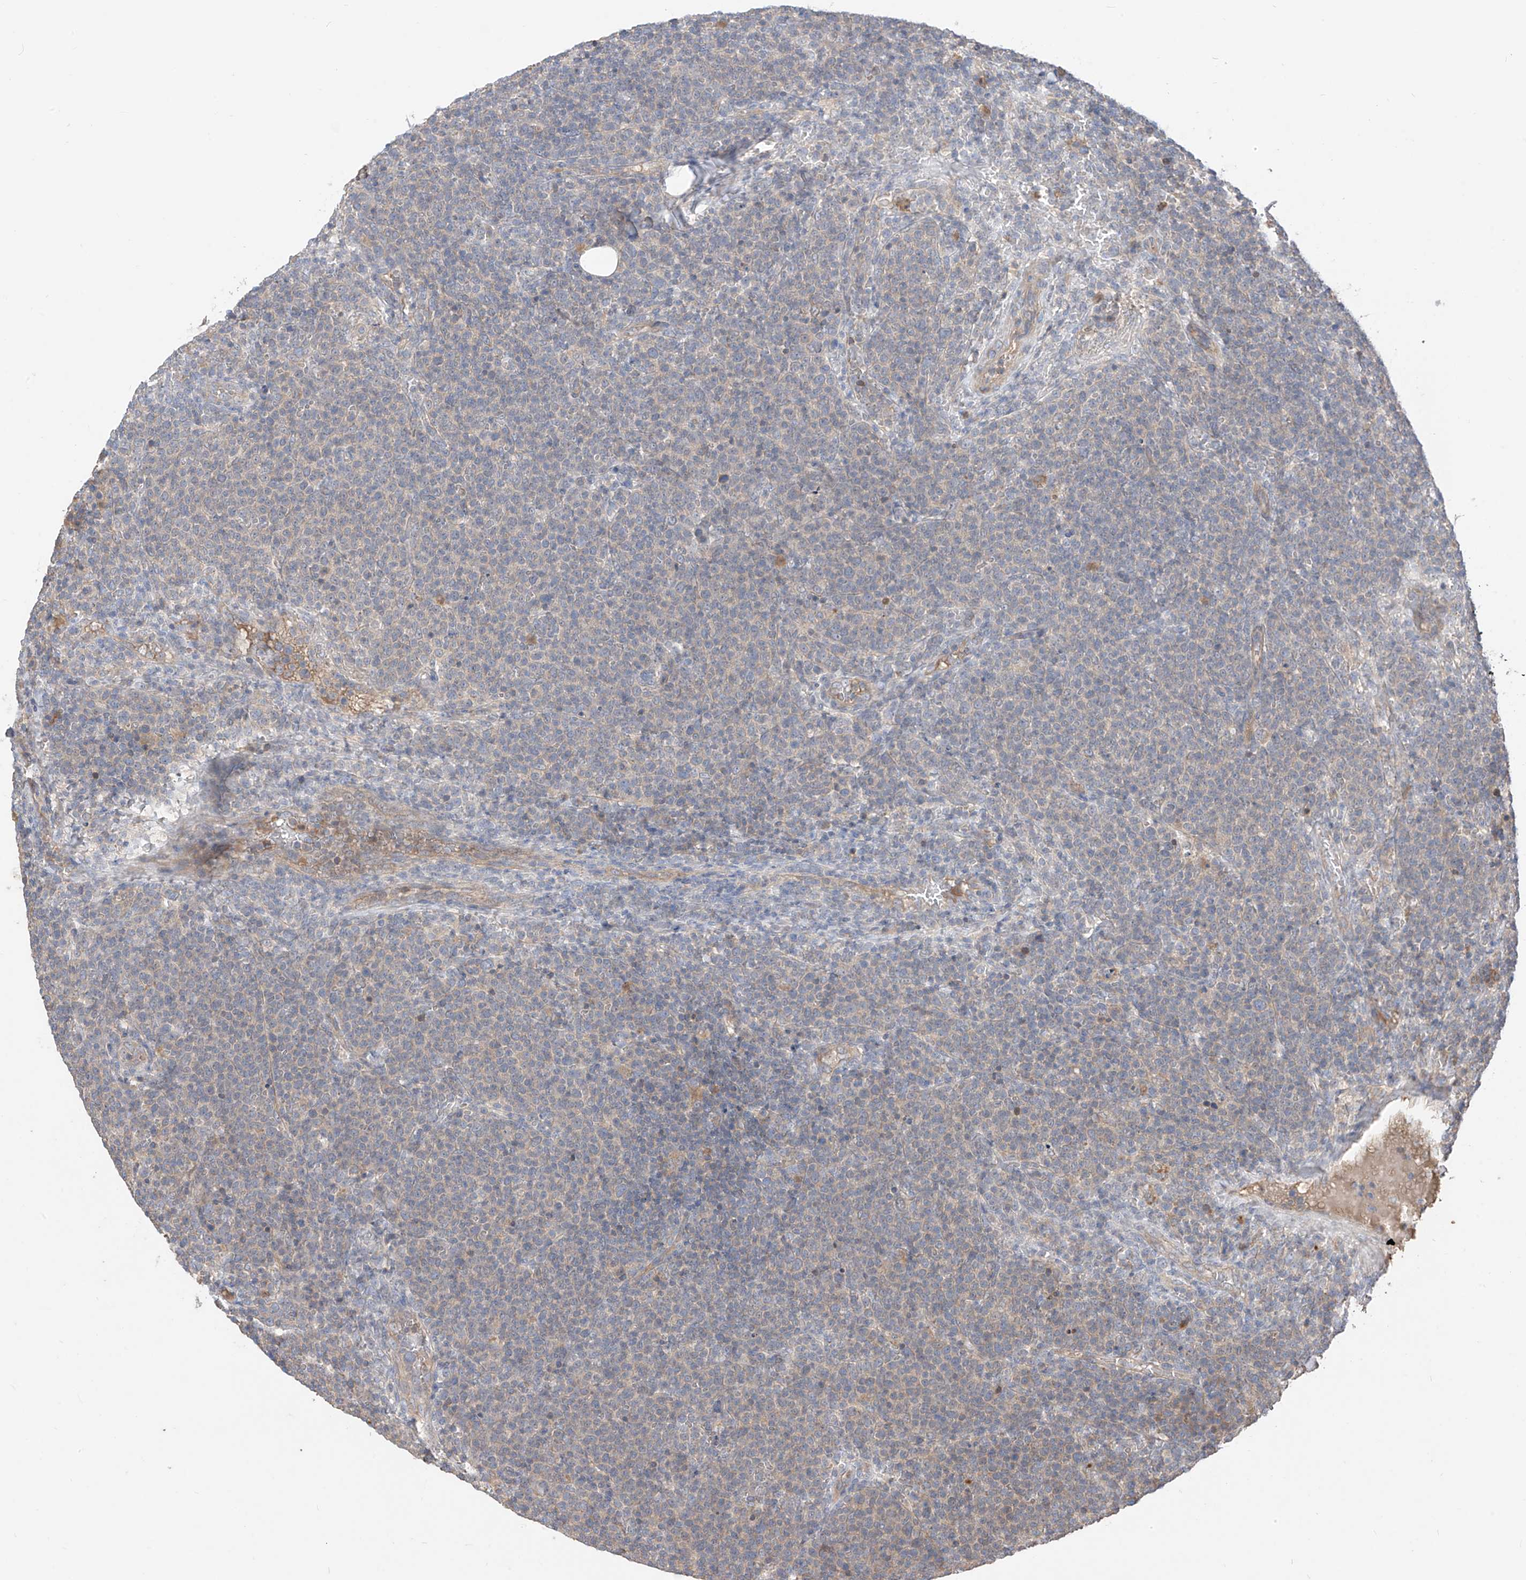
{"staining": {"intensity": "weak", "quantity": "<25%", "location": "cytoplasmic/membranous"}, "tissue": "lymphoma", "cell_type": "Tumor cells", "image_type": "cancer", "snomed": [{"axis": "morphology", "description": "Malignant lymphoma, non-Hodgkin's type, High grade"}, {"axis": "topography", "description": "Lymph node"}], "caption": "Immunohistochemistry (IHC) micrograph of human lymphoma stained for a protein (brown), which demonstrates no positivity in tumor cells. Nuclei are stained in blue.", "gene": "CACNA2D4", "patient": {"sex": "male", "age": 61}}